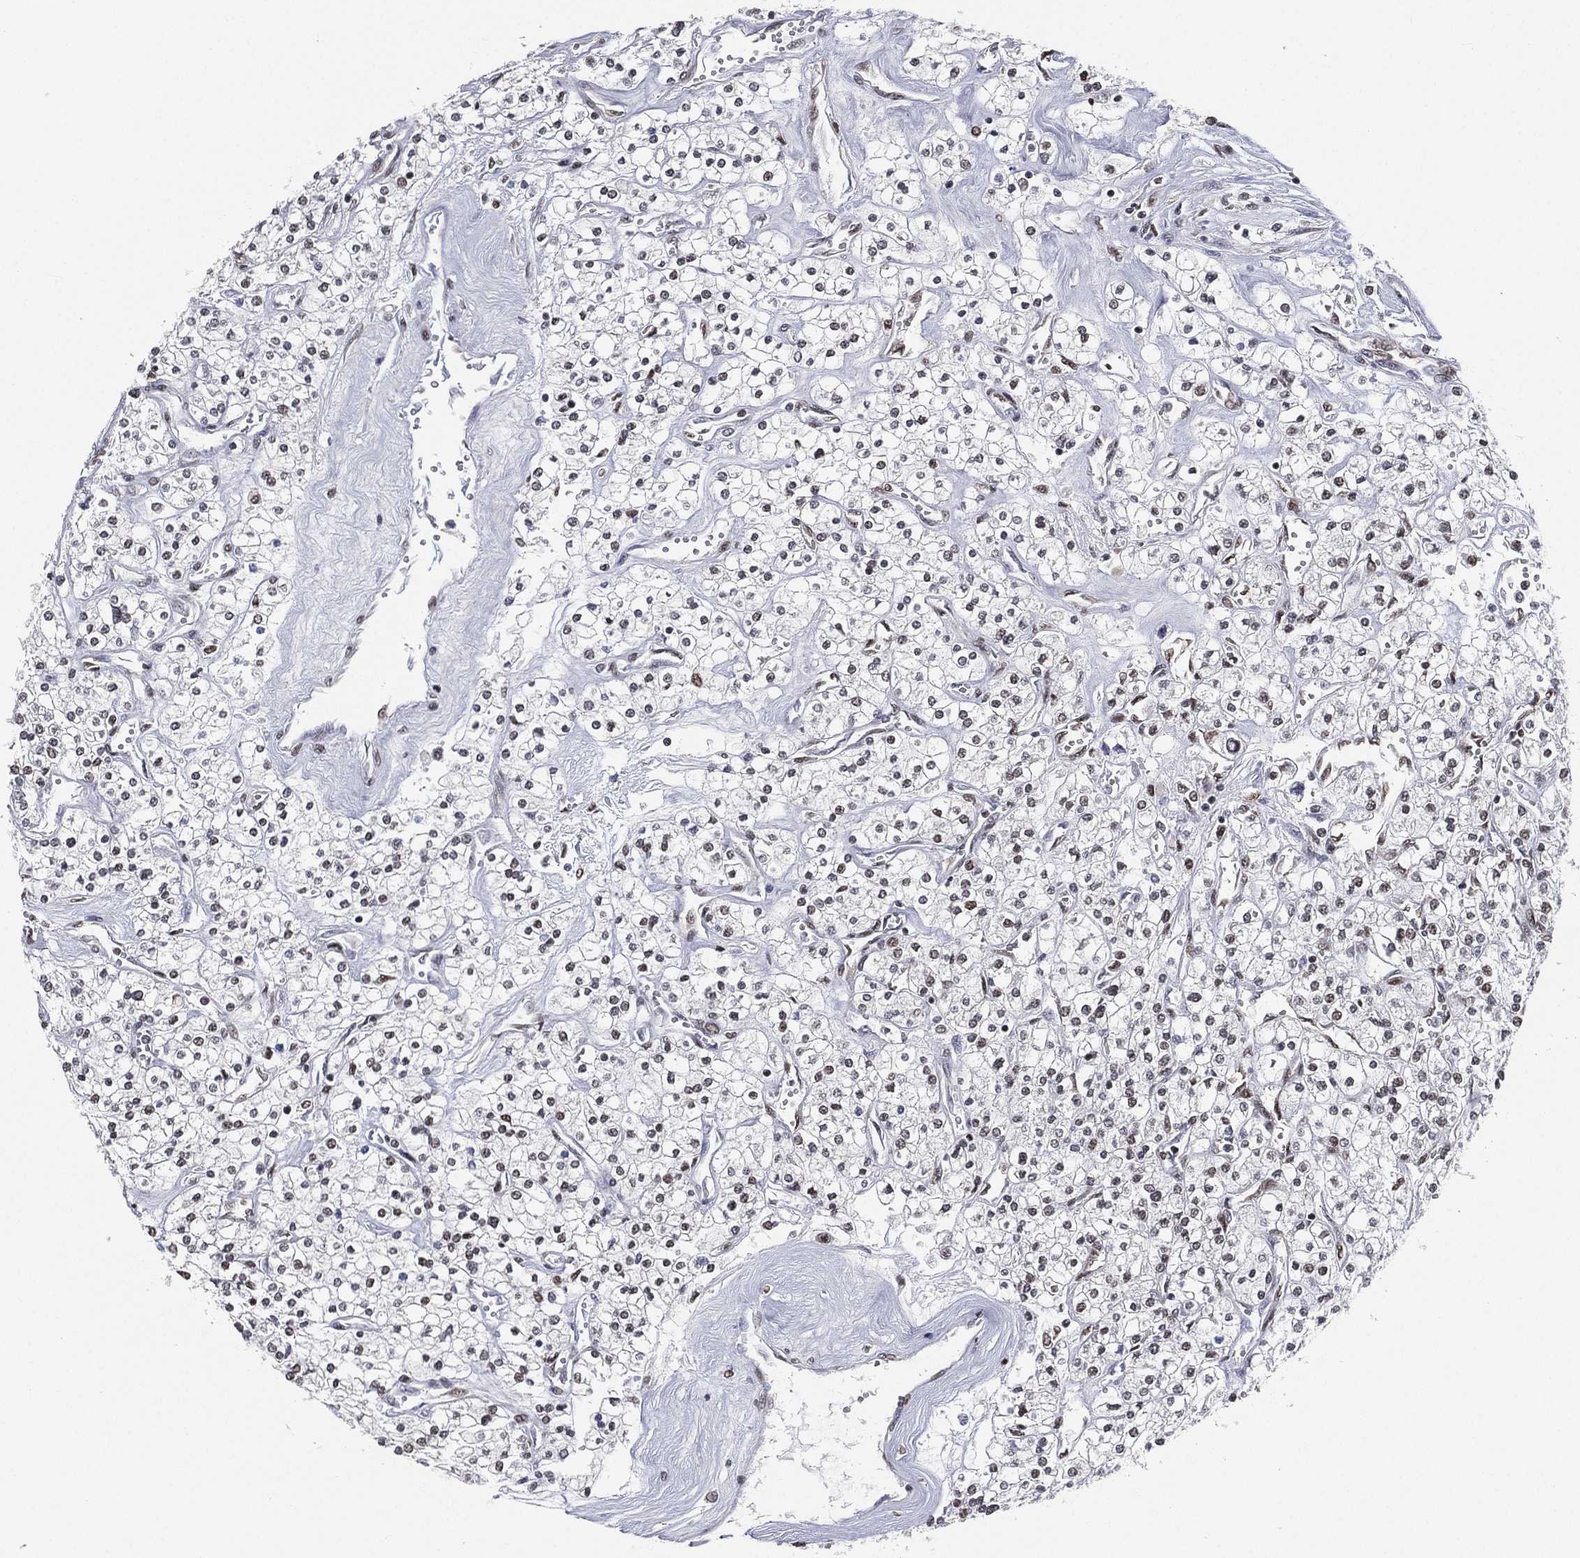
{"staining": {"intensity": "negative", "quantity": "none", "location": "none"}, "tissue": "renal cancer", "cell_type": "Tumor cells", "image_type": "cancer", "snomed": [{"axis": "morphology", "description": "Adenocarcinoma, NOS"}, {"axis": "topography", "description": "Kidney"}], "caption": "The image reveals no significant staining in tumor cells of renal adenocarcinoma.", "gene": "FUBP3", "patient": {"sex": "male", "age": 80}}